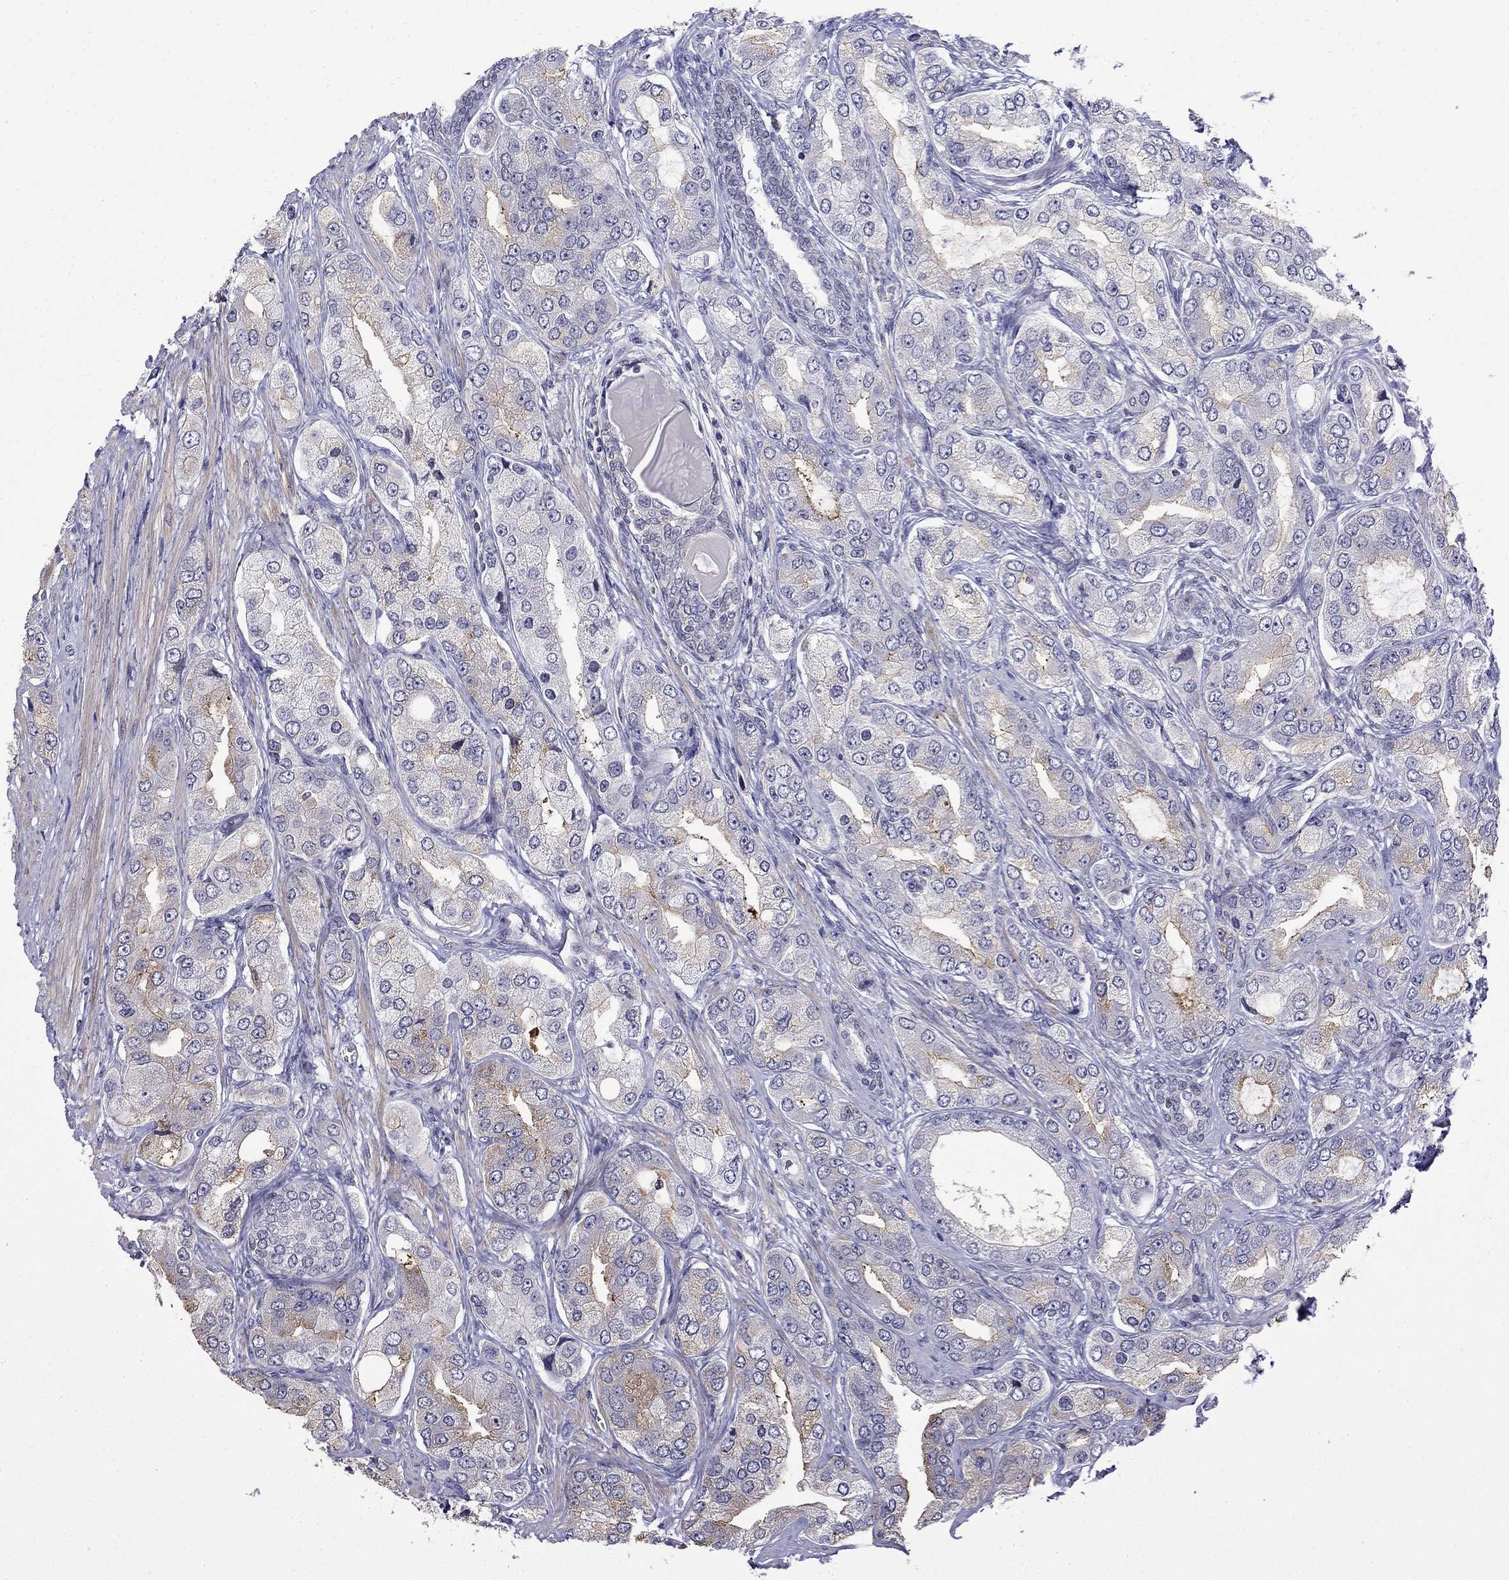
{"staining": {"intensity": "weak", "quantity": "<25%", "location": "cytoplasmic/membranous"}, "tissue": "prostate cancer", "cell_type": "Tumor cells", "image_type": "cancer", "snomed": [{"axis": "morphology", "description": "Adenocarcinoma, Low grade"}, {"axis": "topography", "description": "Prostate"}], "caption": "Immunohistochemistry (IHC) photomicrograph of human prostate cancer (adenocarcinoma (low-grade)) stained for a protein (brown), which displays no staining in tumor cells.", "gene": "PRR18", "patient": {"sex": "male", "age": 69}}